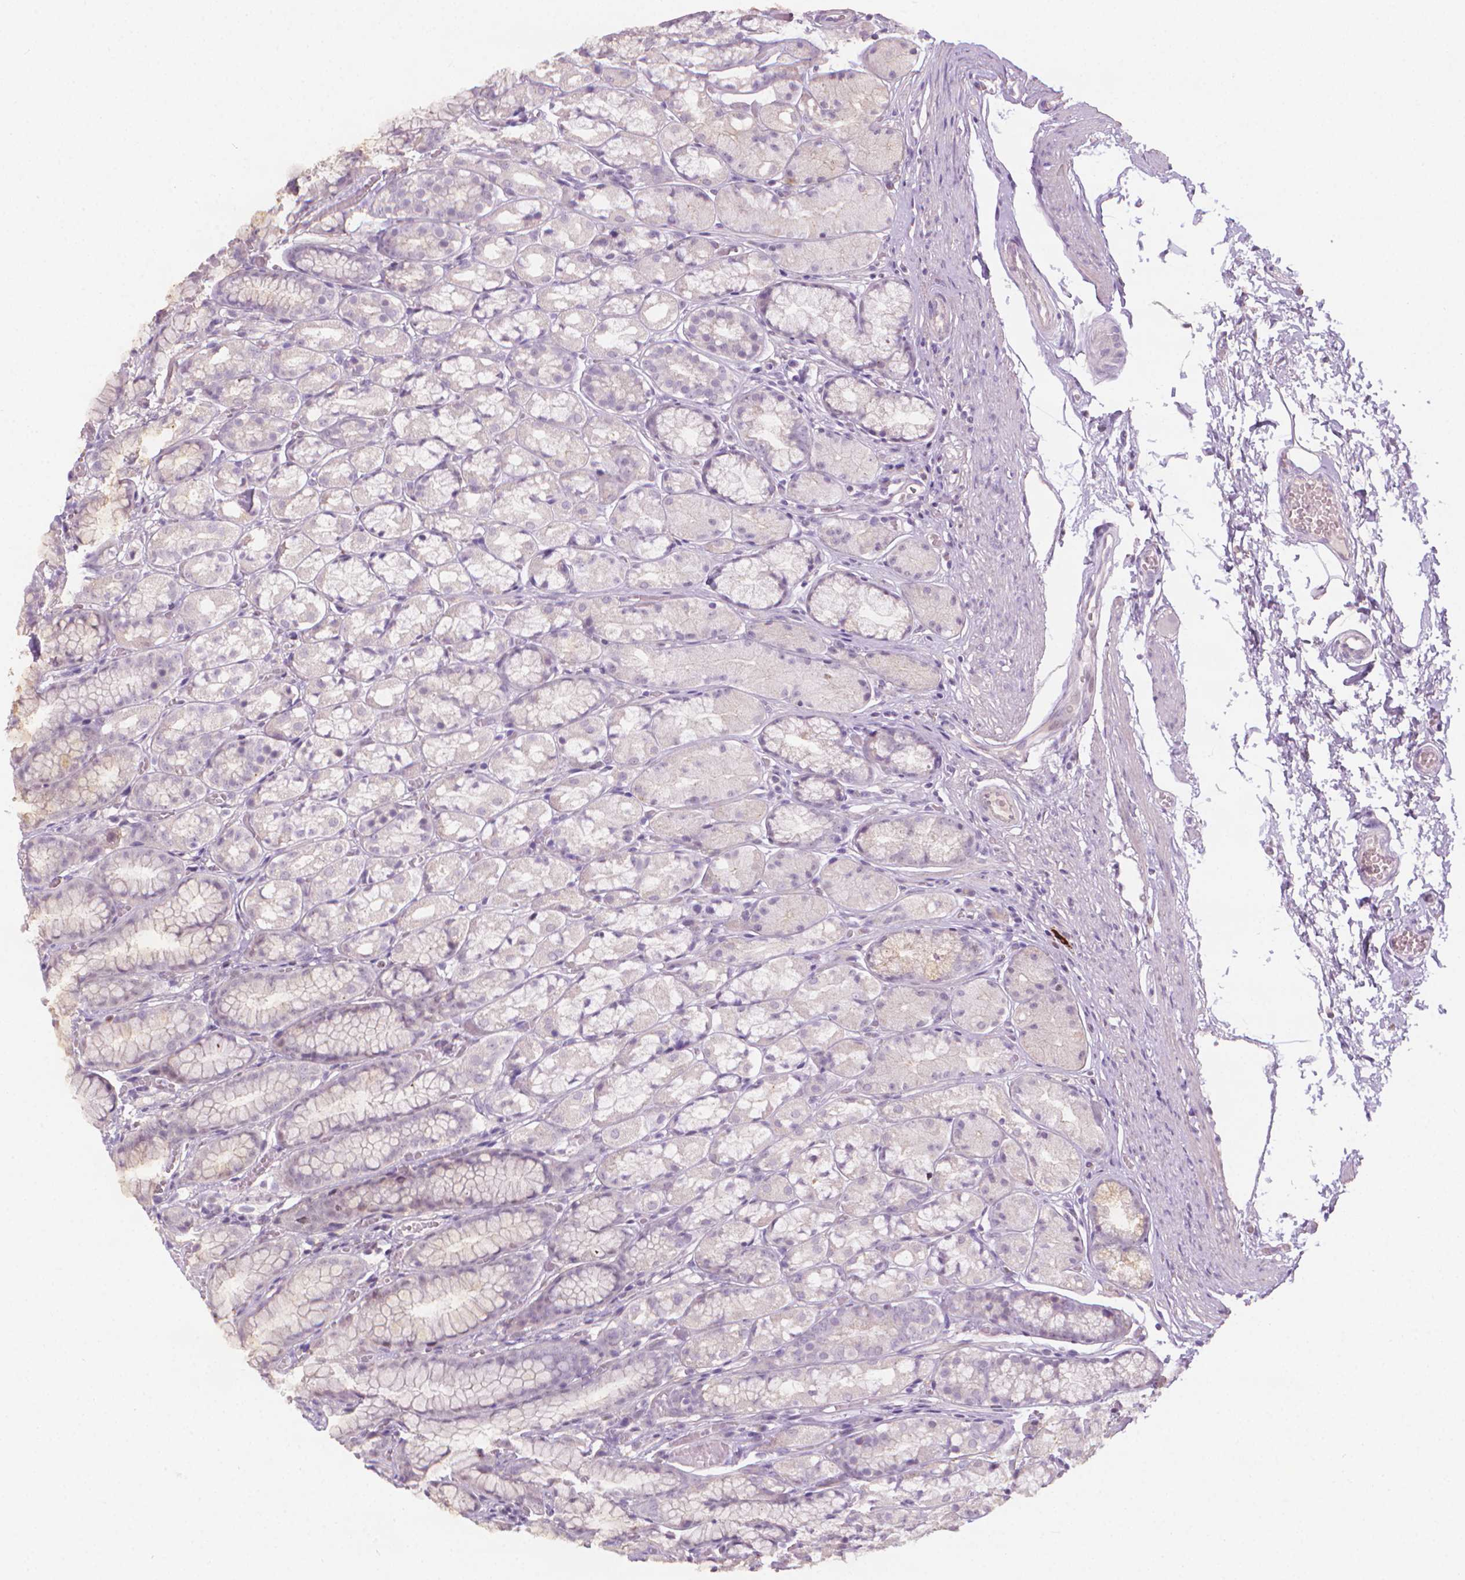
{"staining": {"intensity": "moderate", "quantity": "<25%", "location": "cytoplasmic/membranous"}, "tissue": "stomach", "cell_type": "Glandular cells", "image_type": "normal", "snomed": [{"axis": "morphology", "description": "Normal tissue, NOS"}, {"axis": "topography", "description": "Stomach"}], "caption": "Immunohistochemical staining of normal human stomach displays moderate cytoplasmic/membranous protein expression in about <25% of glandular cells.", "gene": "NCAN", "patient": {"sex": "male", "age": 70}}